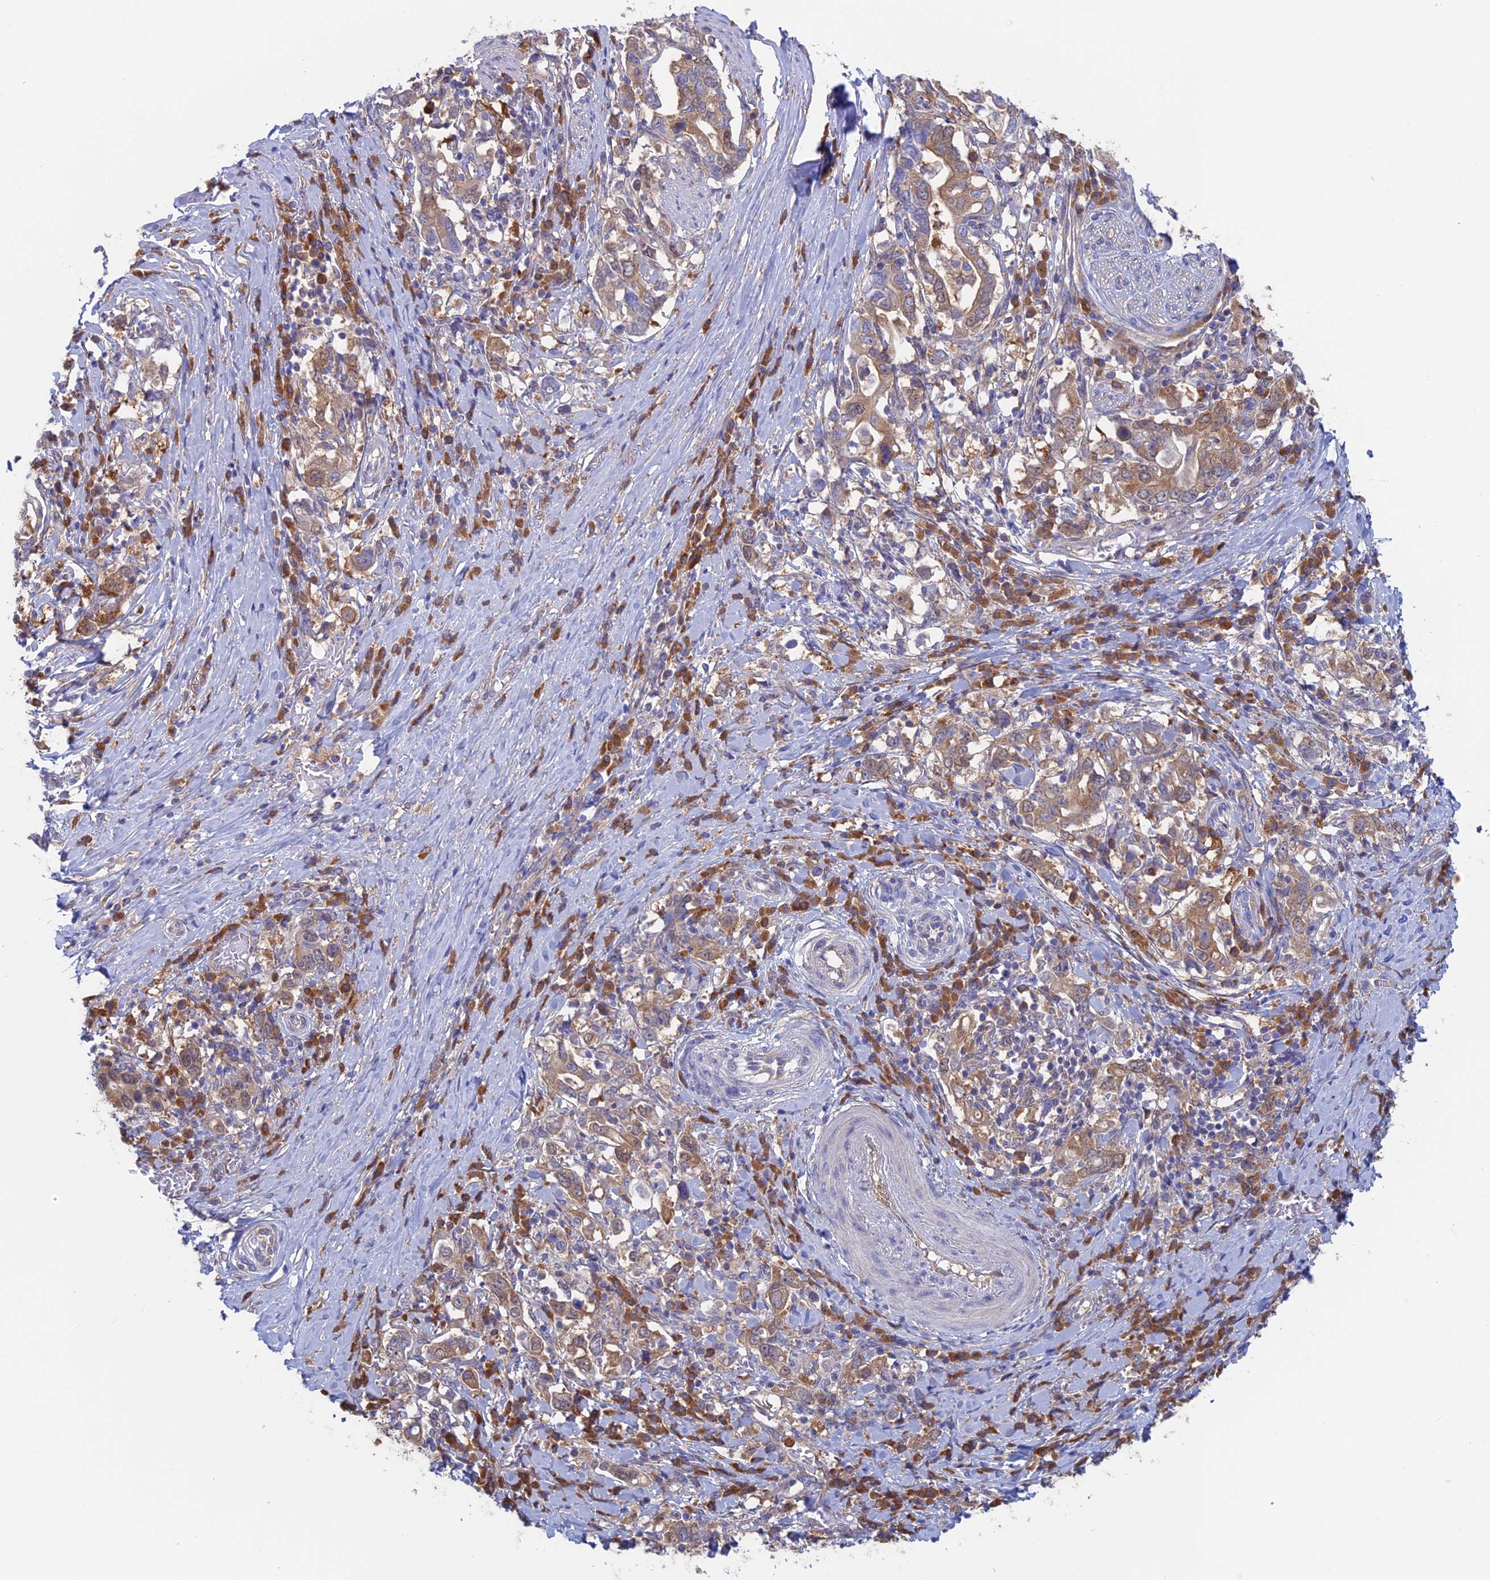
{"staining": {"intensity": "moderate", "quantity": ">75%", "location": "cytoplasmic/membranous"}, "tissue": "stomach cancer", "cell_type": "Tumor cells", "image_type": "cancer", "snomed": [{"axis": "morphology", "description": "Adenocarcinoma, NOS"}, {"axis": "topography", "description": "Stomach, upper"}, {"axis": "topography", "description": "Stomach"}], "caption": "IHC (DAB) staining of human stomach cancer (adenocarcinoma) reveals moderate cytoplasmic/membranous protein staining in about >75% of tumor cells. (Stains: DAB (3,3'-diaminobenzidine) in brown, nuclei in blue, Microscopy: brightfield microscopy at high magnification).", "gene": "SYNDIG1L", "patient": {"sex": "male", "age": 62}}